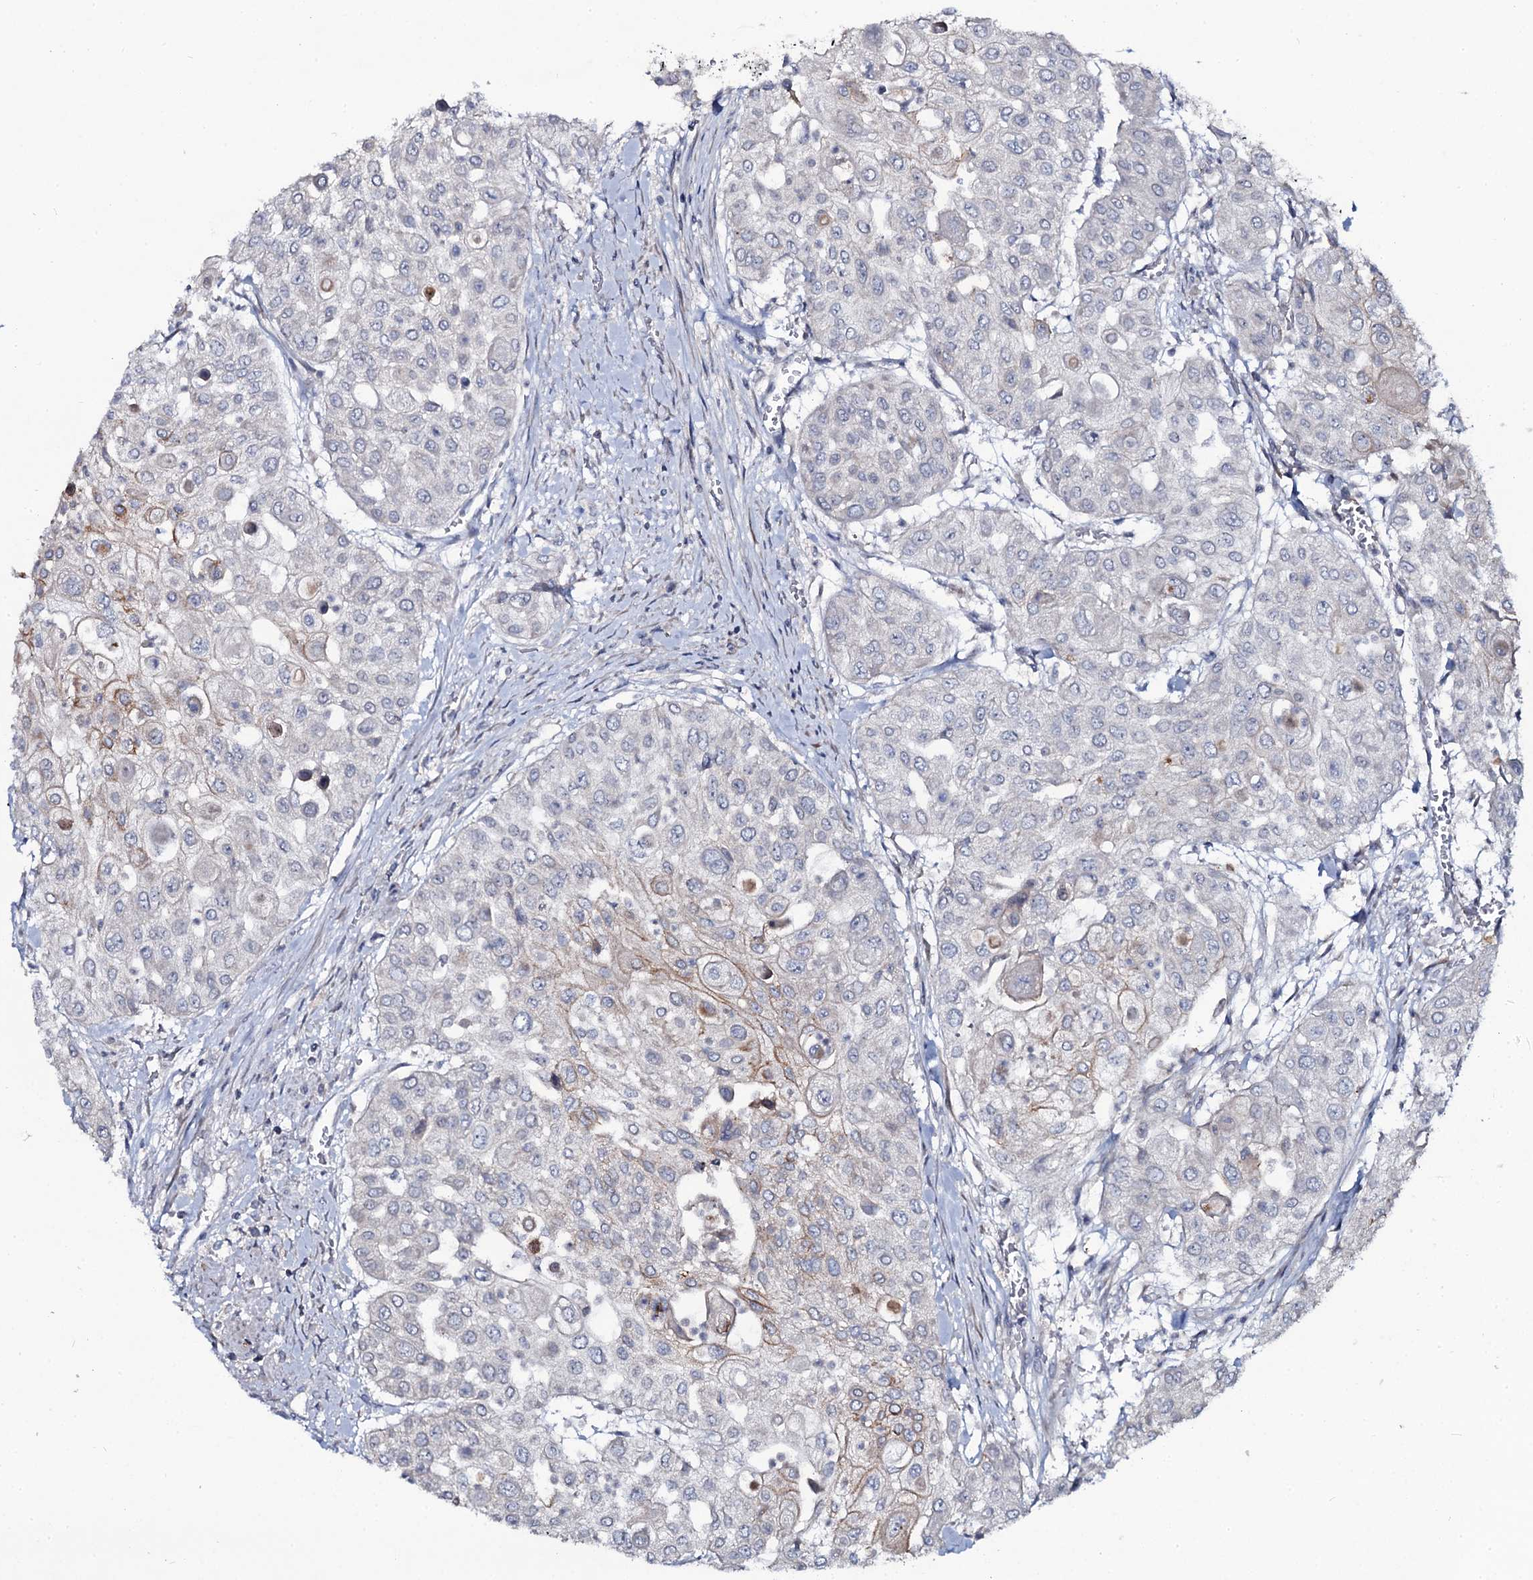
{"staining": {"intensity": "negative", "quantity": "none", "location": "none"}, "tissue": "urothelial cancer", "cell_type": "Tumor cells", "image_type": "cancer", "snomed": [{"axis": "morphology", "description": "Urothelial carcinoma, High grade"}, {"axis": "topography", "description": "Urinary bladder"}], "caption": "A photomicrograph of urothelial cancer stained for a protein displays no brown staining in tumor cells.", "gene": "SNAP23", "patient": {"sex": "female", "age": 79}}